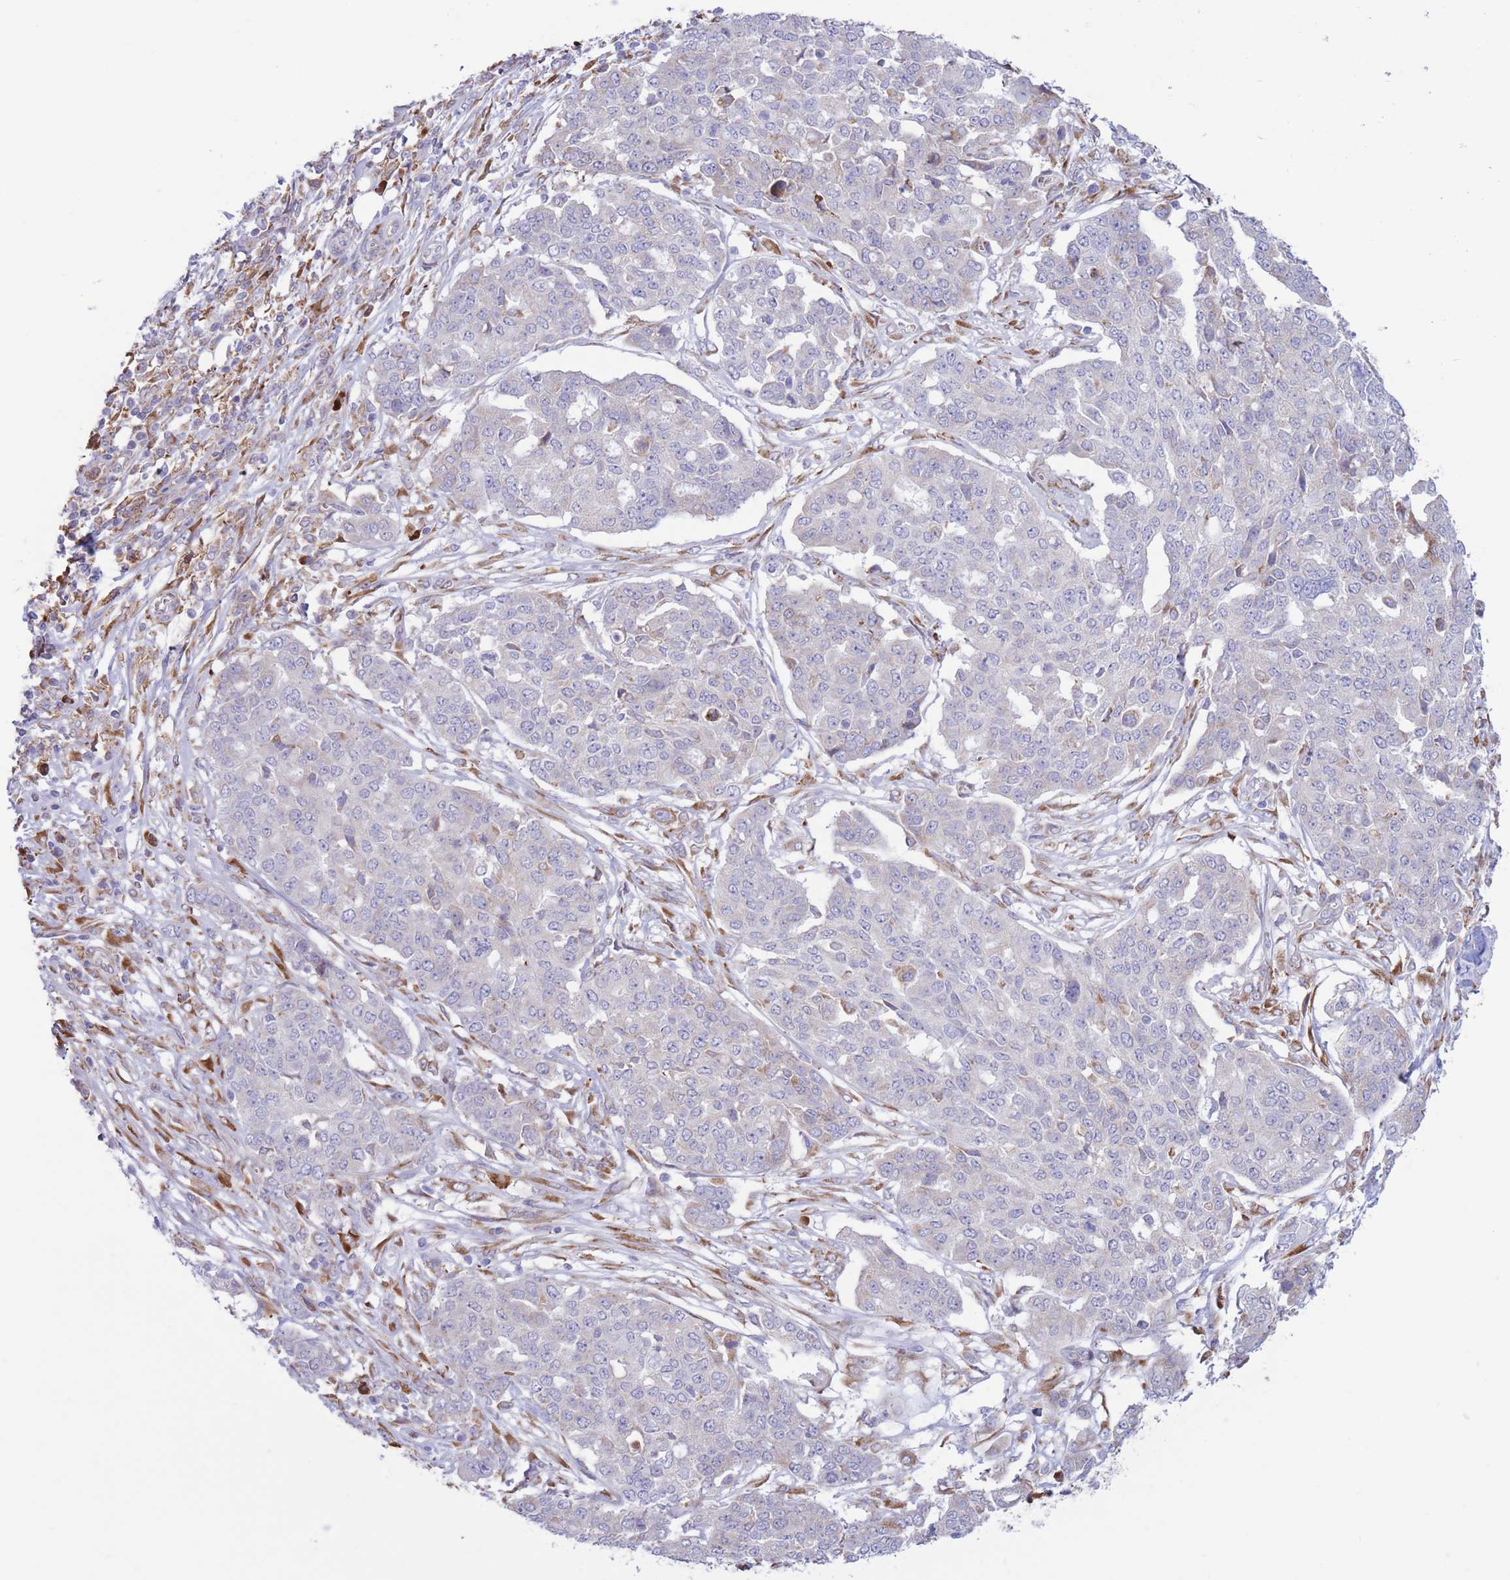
{"staining": {"intensity": "negative", "quantity": "none", "location": "none"}, "tissue": "ovarian cancer", "cell_type": "Tumor cells", "image_type": "cancer", "snomed": [{"axis": "morphology", "description": "Cystadenocarcinoma, serous, NOS"}, {"axis": "topography", "description": "Soft tissue"}, {"axis": "topography", "description": "Ovary"}], "caption": "The micrograph exhibits no significant staining in tumor cells of ovarian cancer.", "gene": "MYDGF", "patient": {"sex": "female", "age": 57}}